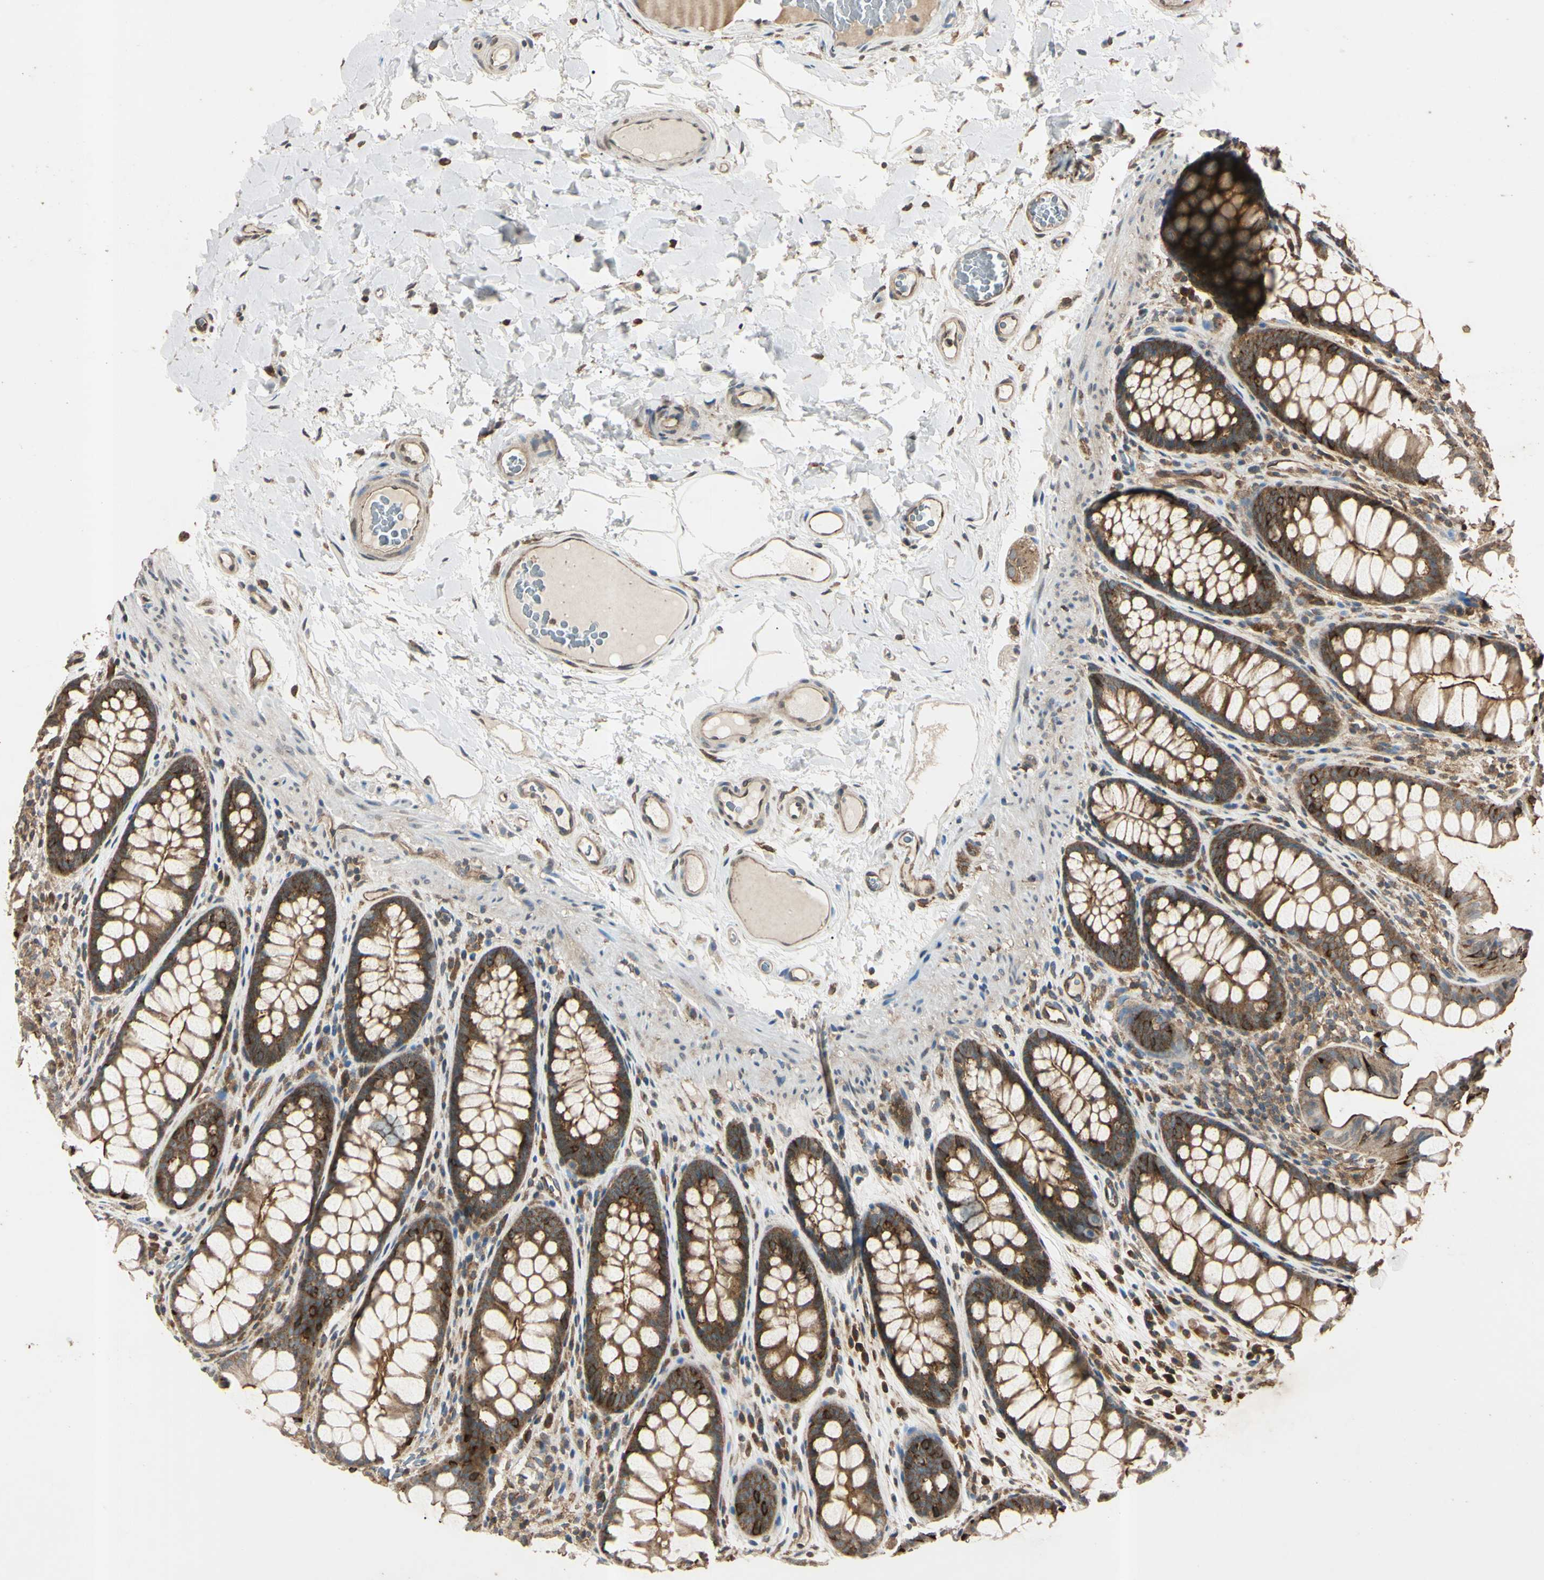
{"staining": {"intensity": "moderate", "quantity": ">75%", "location": "cytoplasmic/membranous"}, "tissue": "colon", "cell_type": "Endothelial cells", "image_type": "normal", "snomed": [{"axis": "morphology", "description": "Normal tissue, NOS"}, {"axis": "topography", "description": "Colon"}], "caption": "Immunohistochemical staining of benign colon exhibits >75% levels of moderate cytoplasmic/membranous protein expression in approximately >75% of endothelial cells.", "gene": "EPN1", "patient": {"sex": "female", "age": 55}}